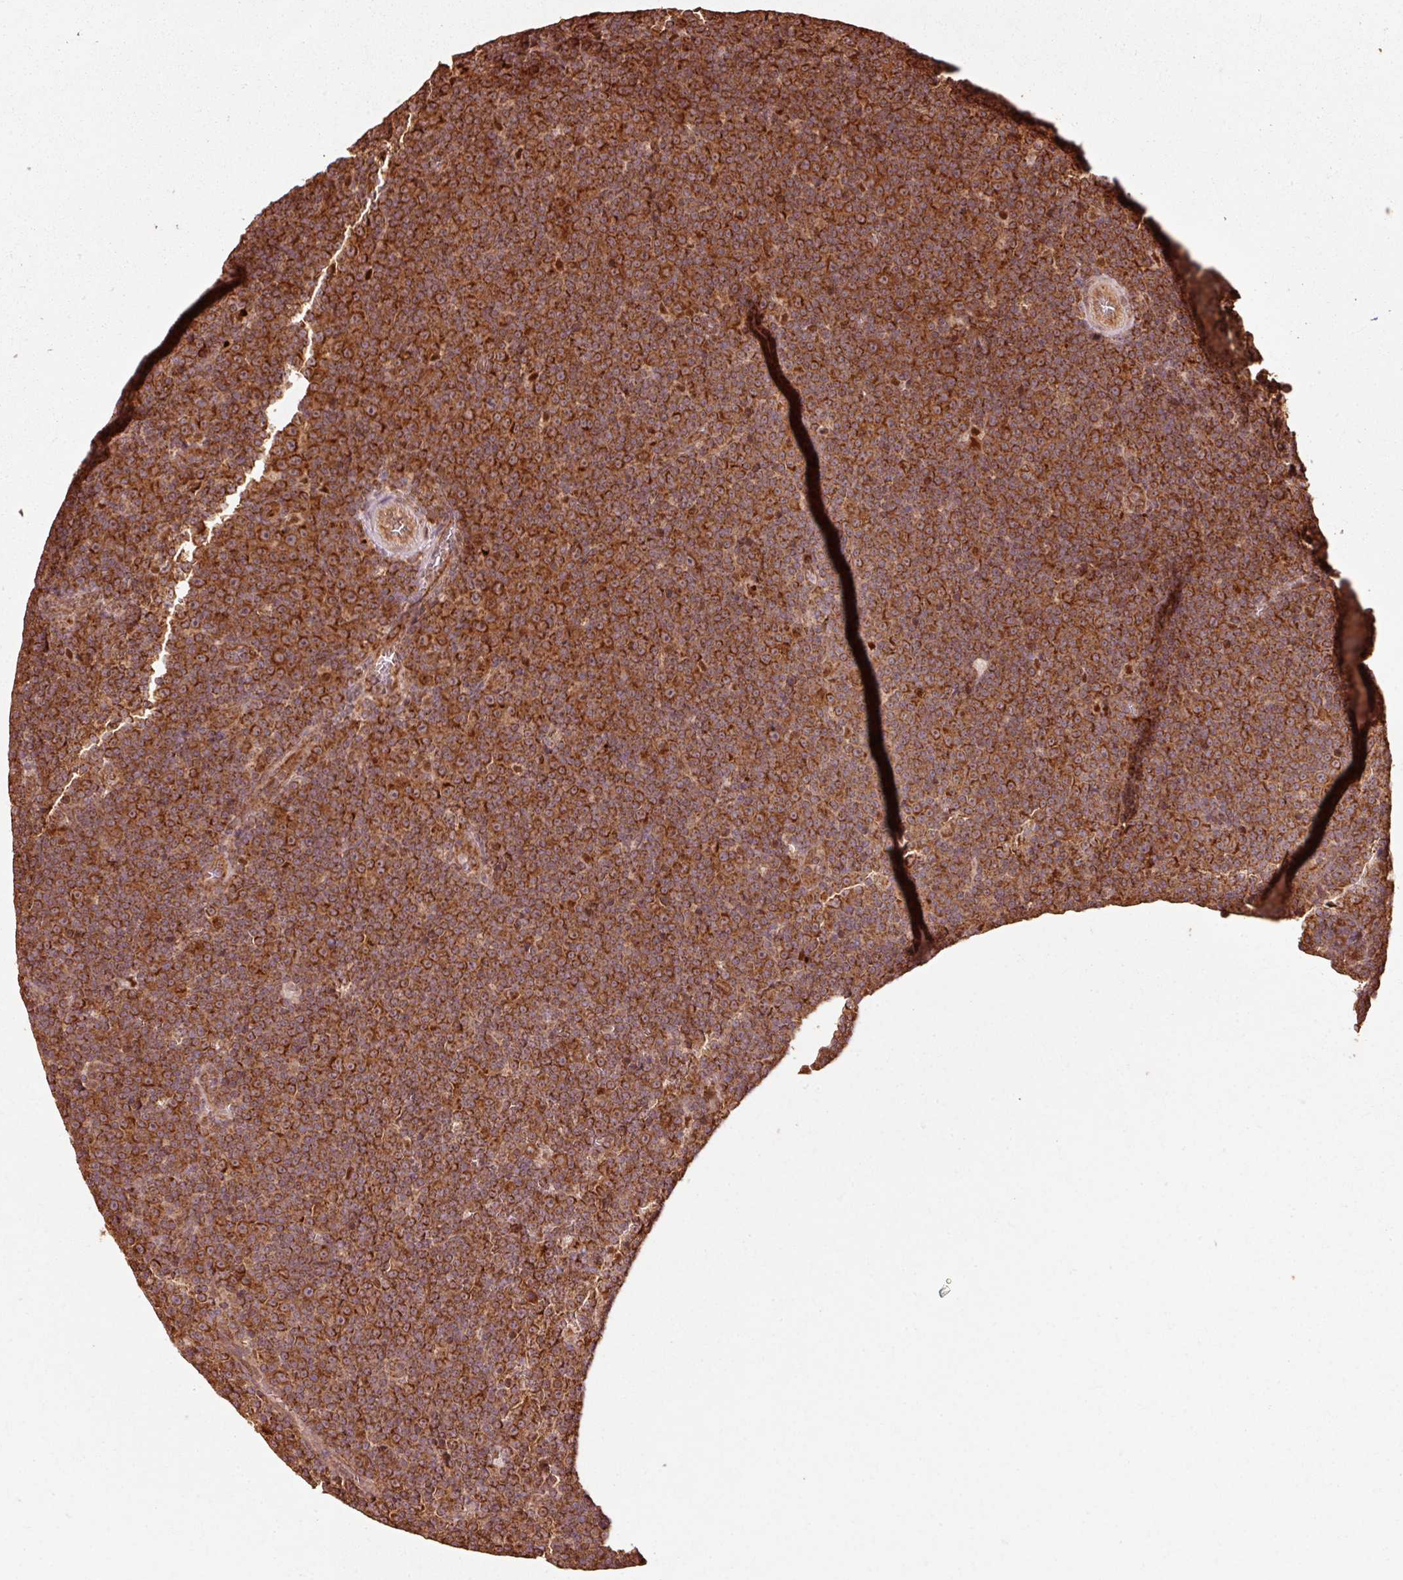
{"staining": {"intensity": "strong", "quantity": ">75%", "location": "cytoplasmic/membranous"}, "tissue": "lymphoma", "cell_type": "Tumor cells", "image_type": "cancer", "snomed": [{"axis": "morphology", "description": "Malignant lymphoma, non-Hodgkin's type, Low grade"}, {"axis": "topography", "description": "Lymph node"}], "caption": "Lymphoma stained with a brown dye shows strong cytoplasmic/membranous positive expression in about >75% of tumor cells.", "gene": "MRPL16", "patient": {"sex": "female", "age": 67}}